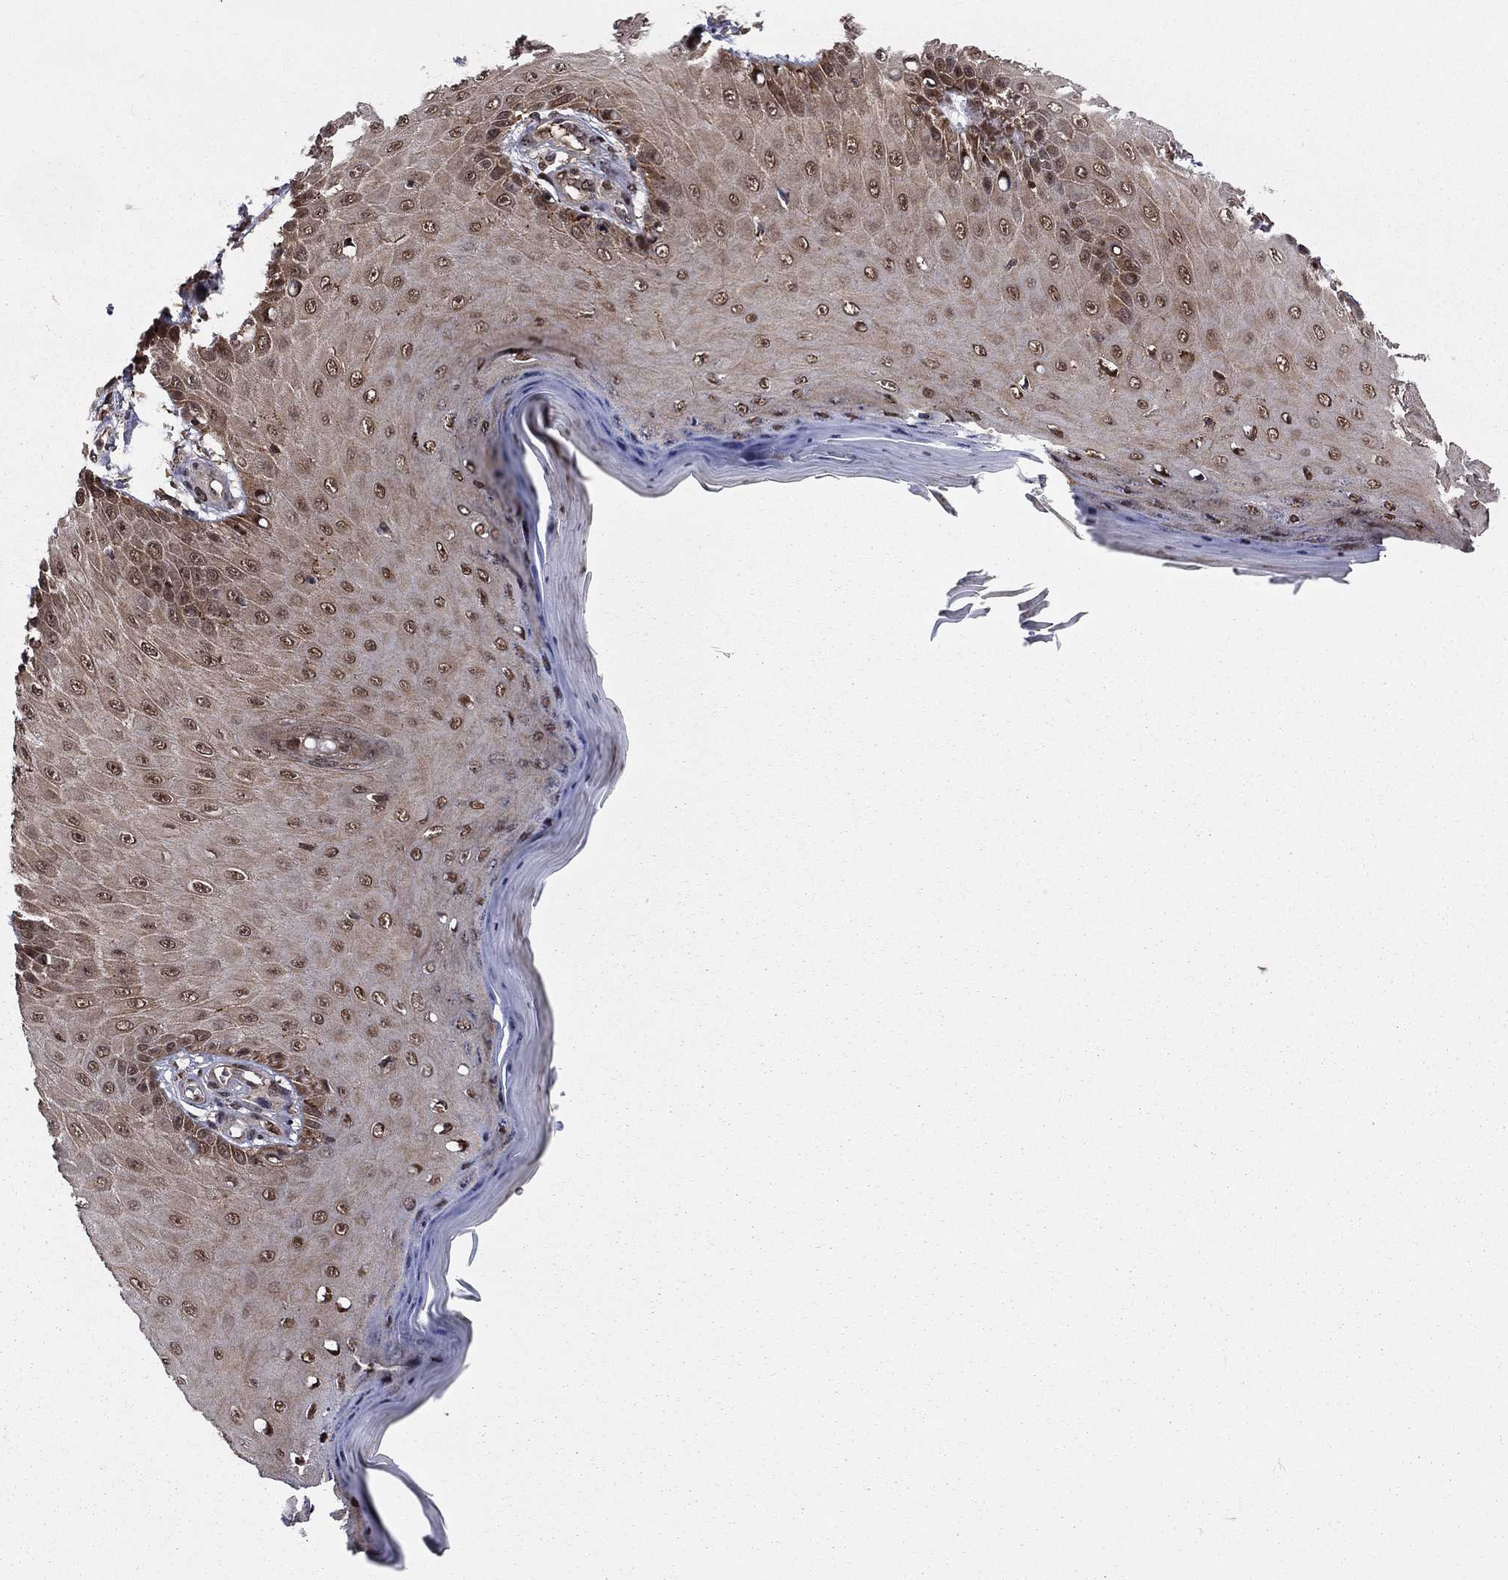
{"staining": {"intensity": "moderate", "quantity": ">75%", "location": "nuclear"}, "tissue": "skin cancer", "cell_type": "Tumor cells", "image_type": "cancer", "snomed": [{"axis": "morphology", "description": "Inflammation, NOS"}, {"axis": "morphology", "description": "Squamous cell carcinoma, NOS"}, {"axis": "topography", "description": "Skin"}], "caption": "High-power microscopy captured an immunohistochemistry micrograph of skin cancer, revealing moderate nuclear expression in approximately >75% of tumor cells.", "gene": "PSMD2", "patient": {"sex": "male", "age": 70}}